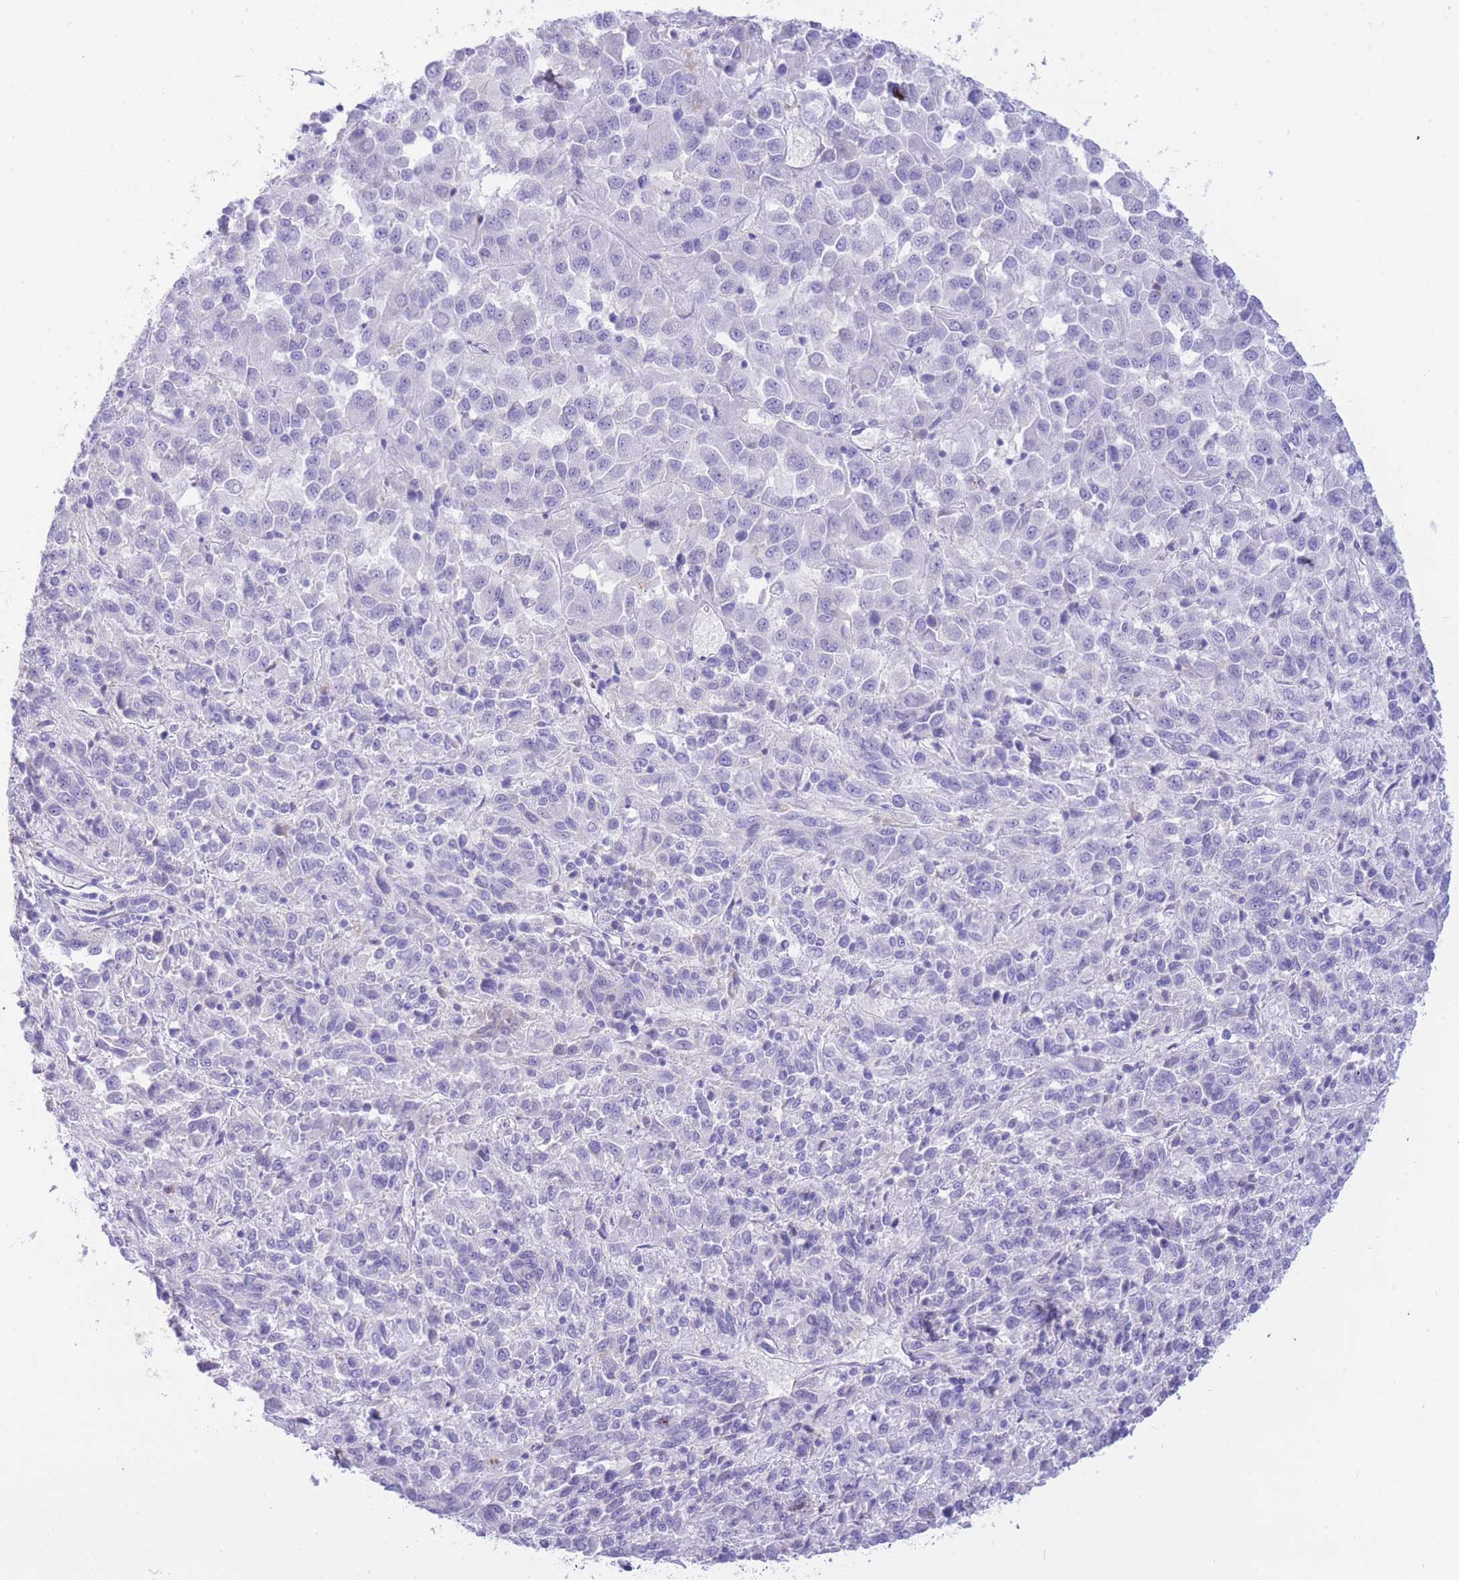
{"staining": {"intensity": "negative", "quantity": "none", "location": "none"}, "tissue": "melanoma", "cell_type": "Tumor cells", "image_type": "cancer", "snomed": [{"axis": "morphology", "description": "Malignant melanoma, Metastatic site"}, {"axis": "topography", "description": "Lung"}], "caption": "Melanoma was stained to show a protein in brown. There is no significant positivity in tumor cells. The staining is performed using DAB (3,3'-diaminobenzidine) brown chromogen with nuclei counter-stained in using hematoxylin.", "gene": "SULT1A1", "patient": {"sex": "male", "age": 64}}